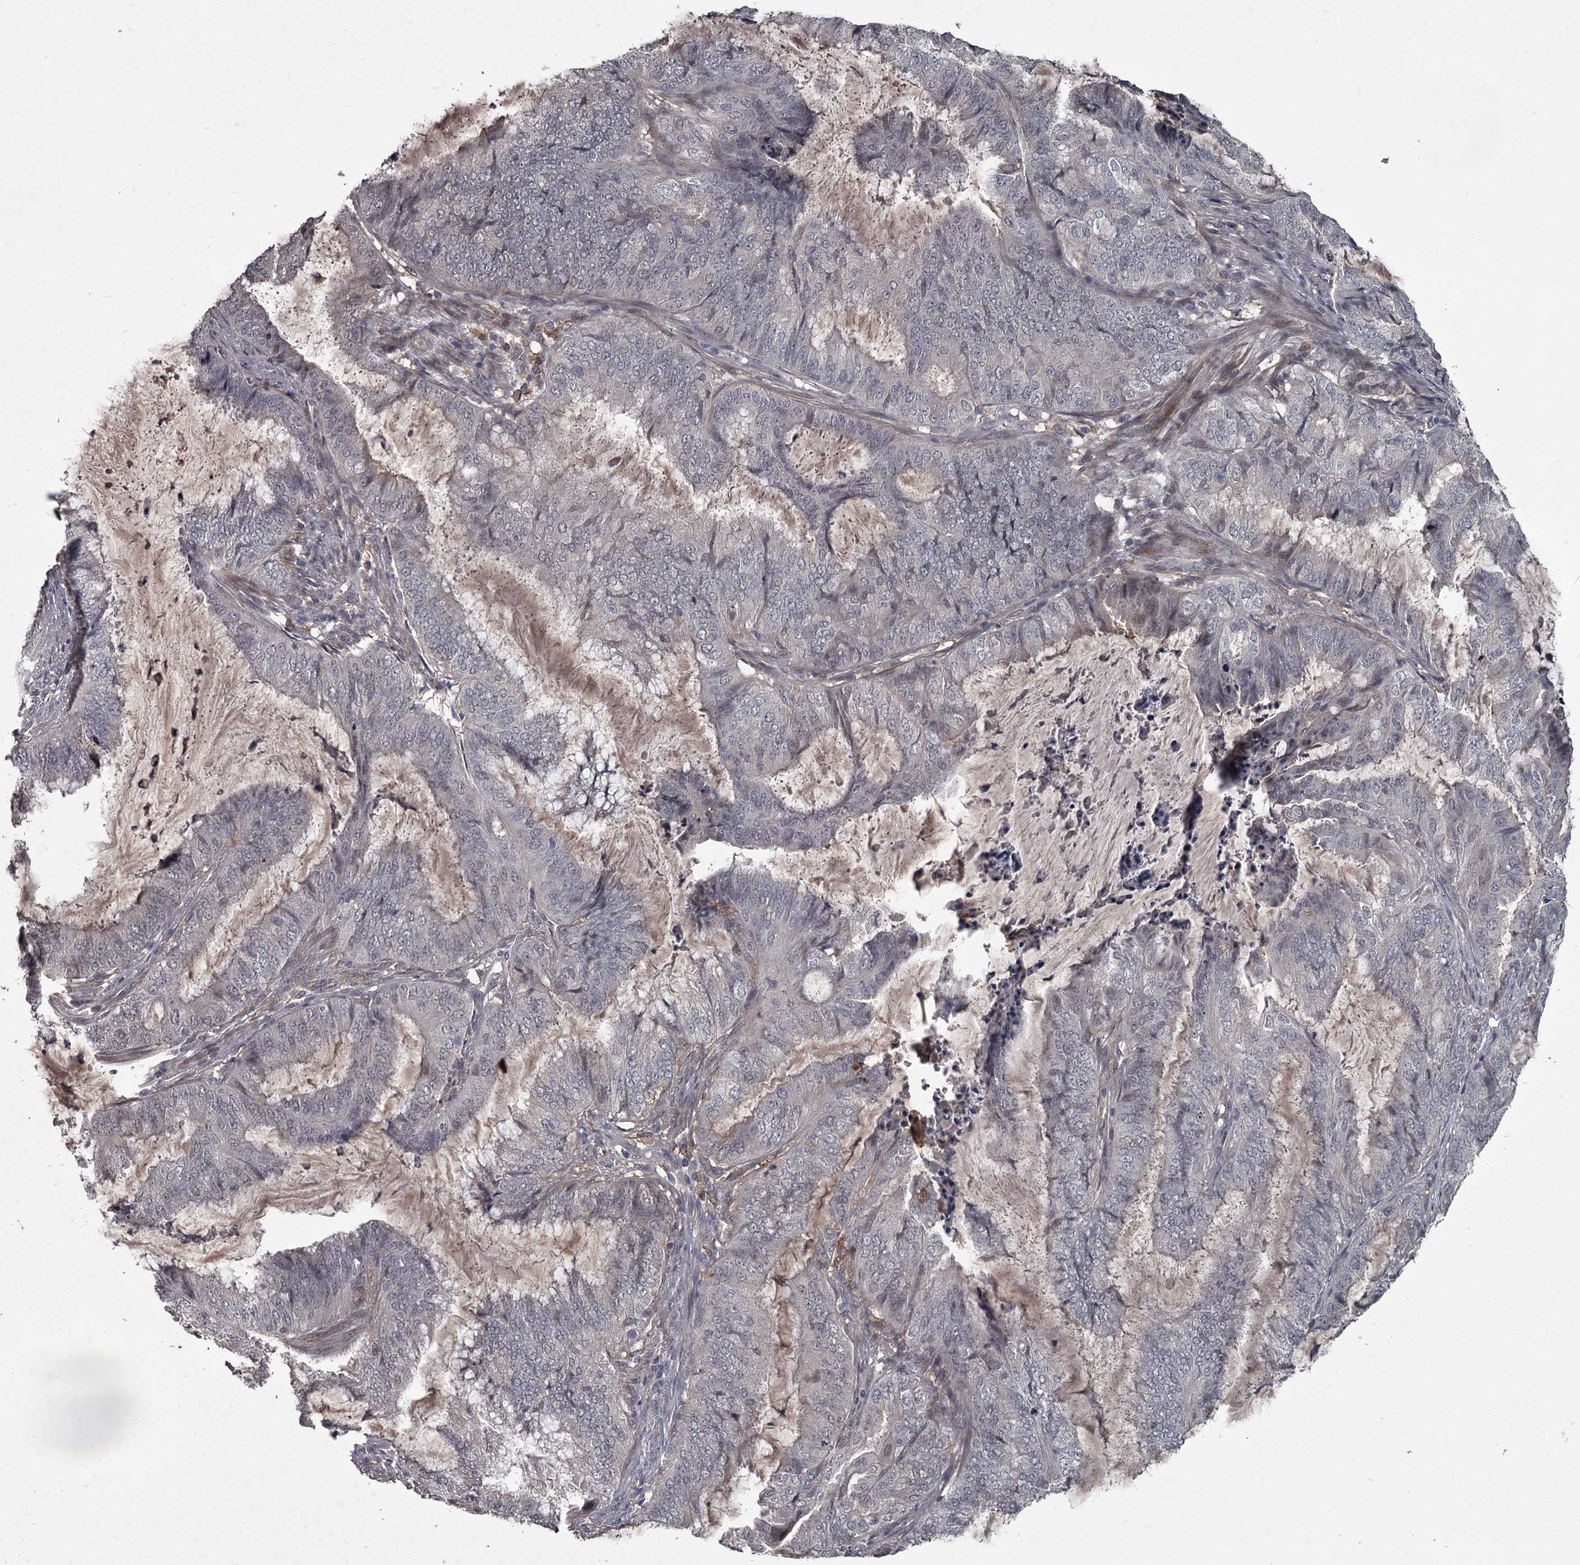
{"staining": {"intensity": "negative", "quantity": "none", "location": "none"}, "tissue": "endometrial cancer", "cell_type": "Tumor cells", "image_type": "cancer", "snomed": [{"axis": "morphology", "description": "Adenocarcinoma, NOS"}, {"axis": "topography", "description": "Endometrium"}], "caption": "A high-resolution histopathology image shows immunohistochemistry (IHC) staining of endometrial cancer, which exhibits no significant positivity in tumor cells.", "gene": "FLVCR2", "patient": {"sex": "female", "age": 51}}